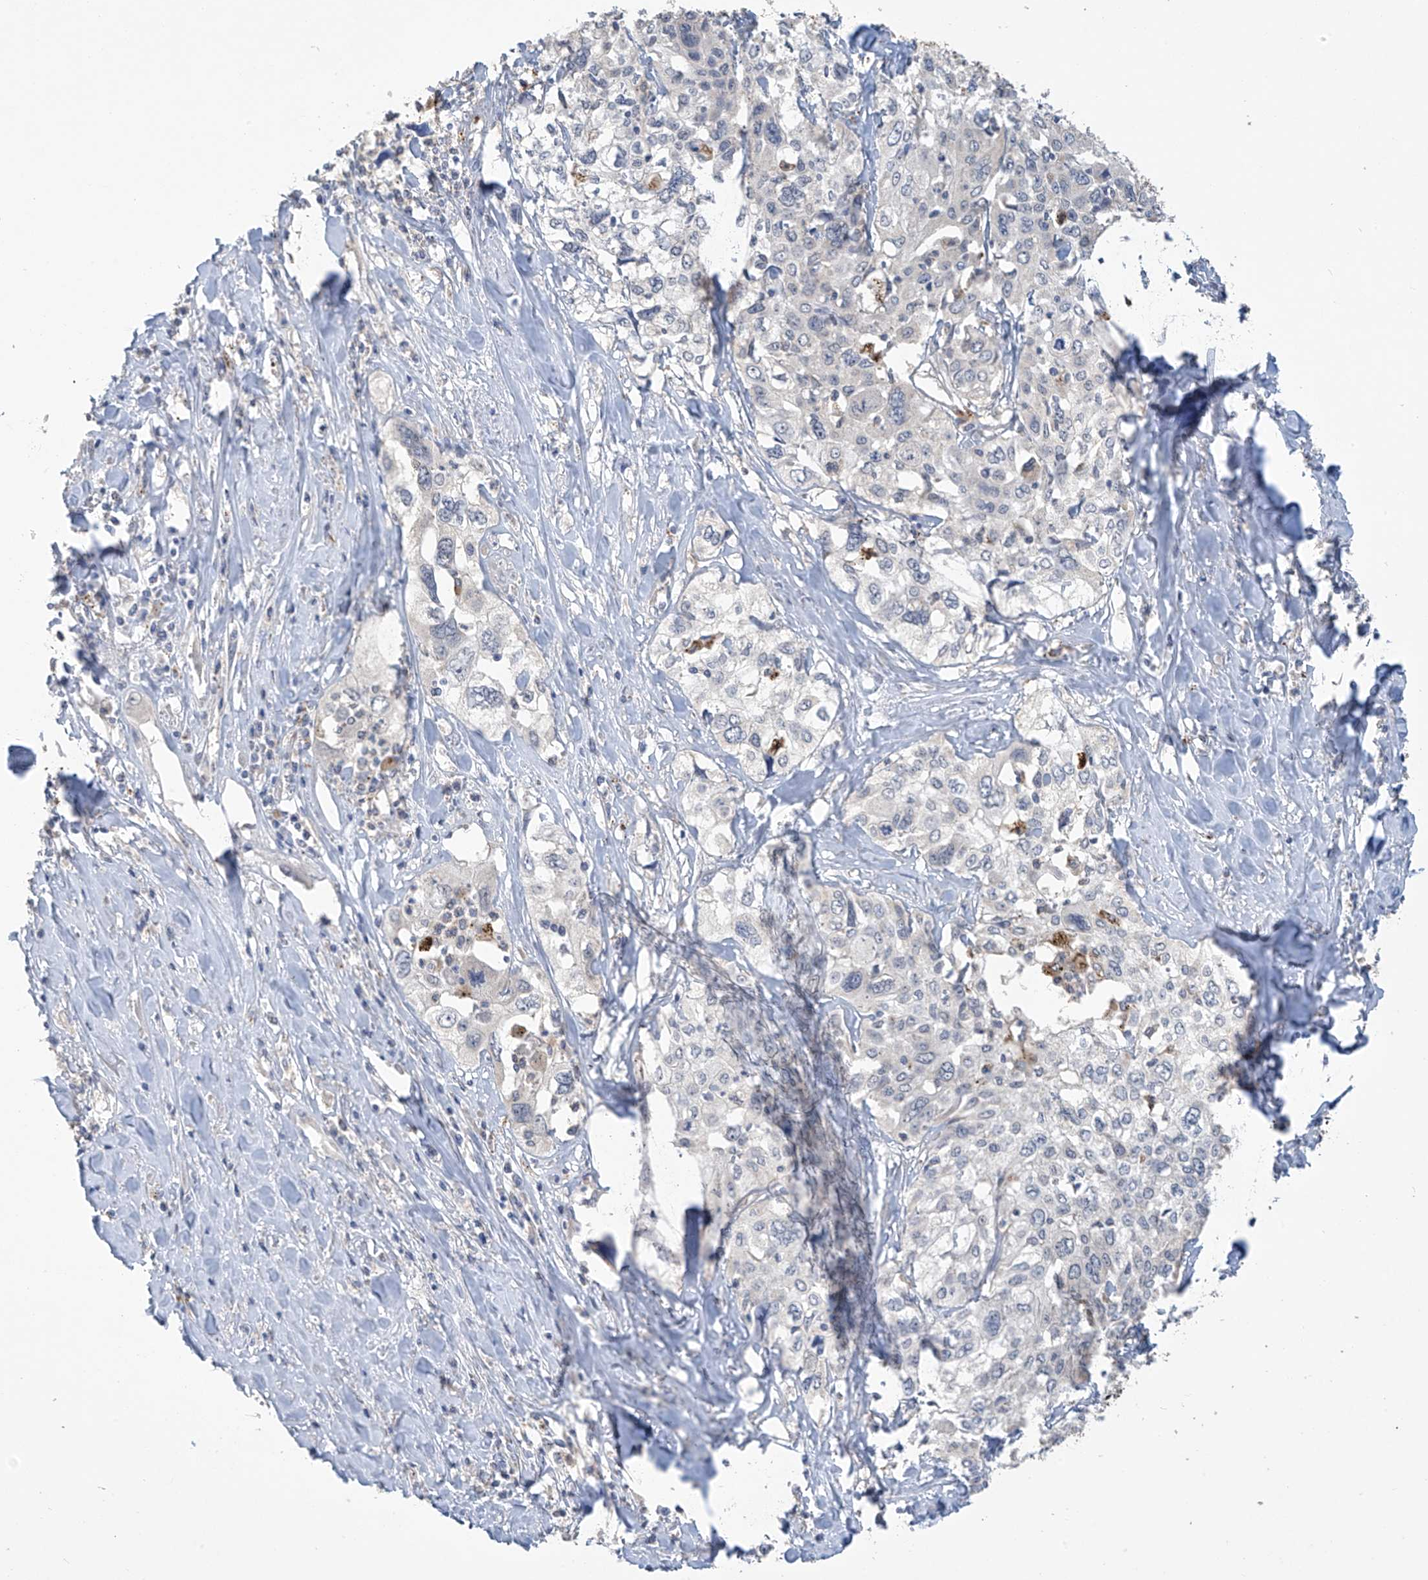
{"staining": {"intensity": "negative", "quantity": "none", "location": "none"}, "tissue": "cervical cancer", "cell_type": "Tumor cells", "image_type": "cancer", "snomed": [{"axis": "morphology", "description": "Squamous cell carcinoma, NOS"}, {"axis": "topography", "description": "Cervix"}], "caption": "A high-resolution histopathology image shows immunohistochemistry (IHC) staining of cervical cancer, which exhibits no significant expression in tumor cells.", "gene": "OGT", "patient": {"sex": "female", "age": 31}}